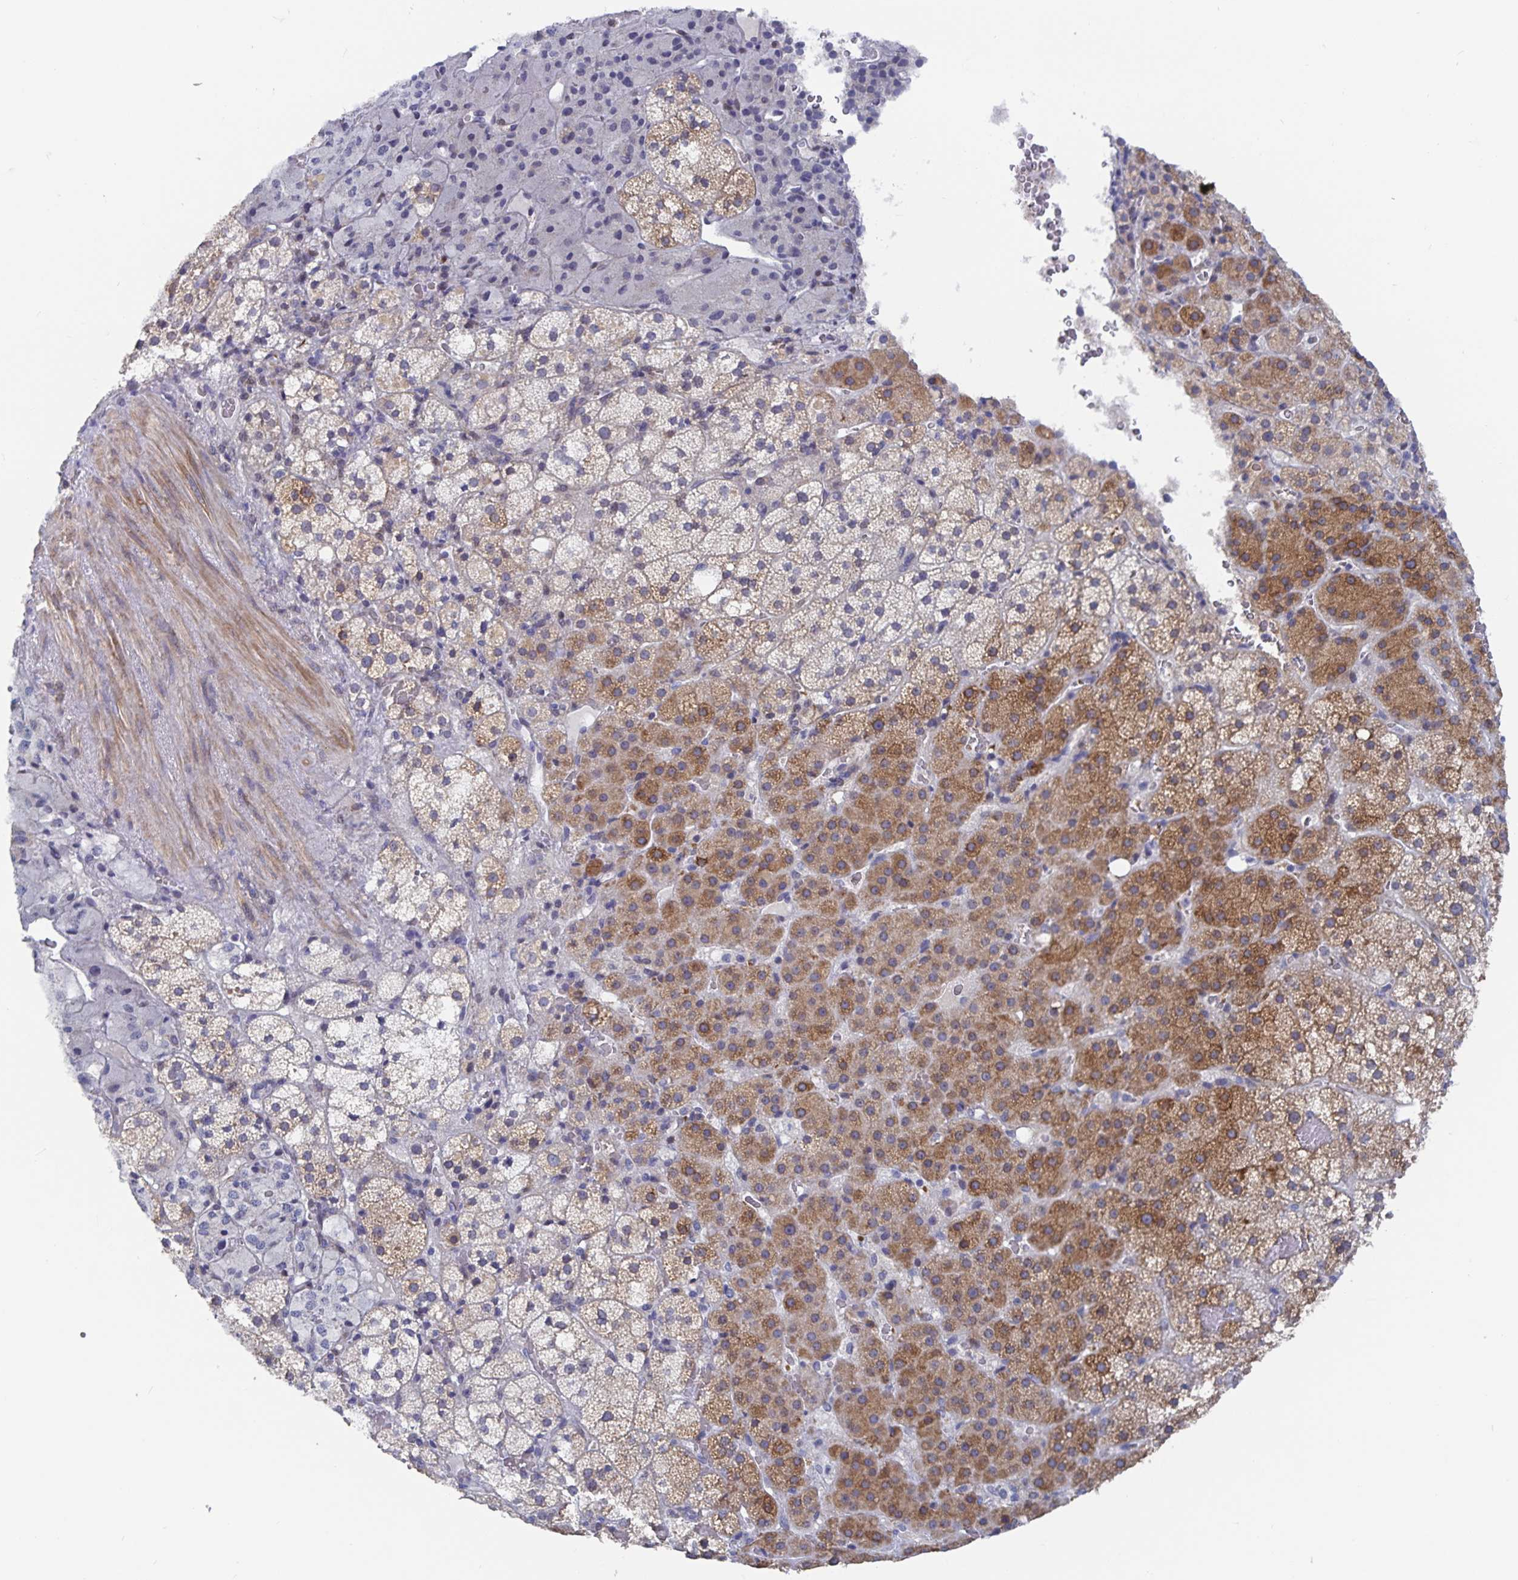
{"staining": {"intensity": "strong", "quantity": "<25%", "location": "cytoplasmic/membranous"}, "tissue": "adrenal gland", "cell_type": "Glandular cells", "image_type": "normal", "snomed": [{"axis": "morphology", "description": "Normal tissue, NOS"}, {"axis": "topography", "description": "Adrenal gland"}], "caption": "Protein expression analysis of benign adrenal gland demonstrates strong cytoplasmic/membranous staining in about <25% of glandular cells.", "gene": "ZIK1", "patient": {"sex": "male", "age": 53}}